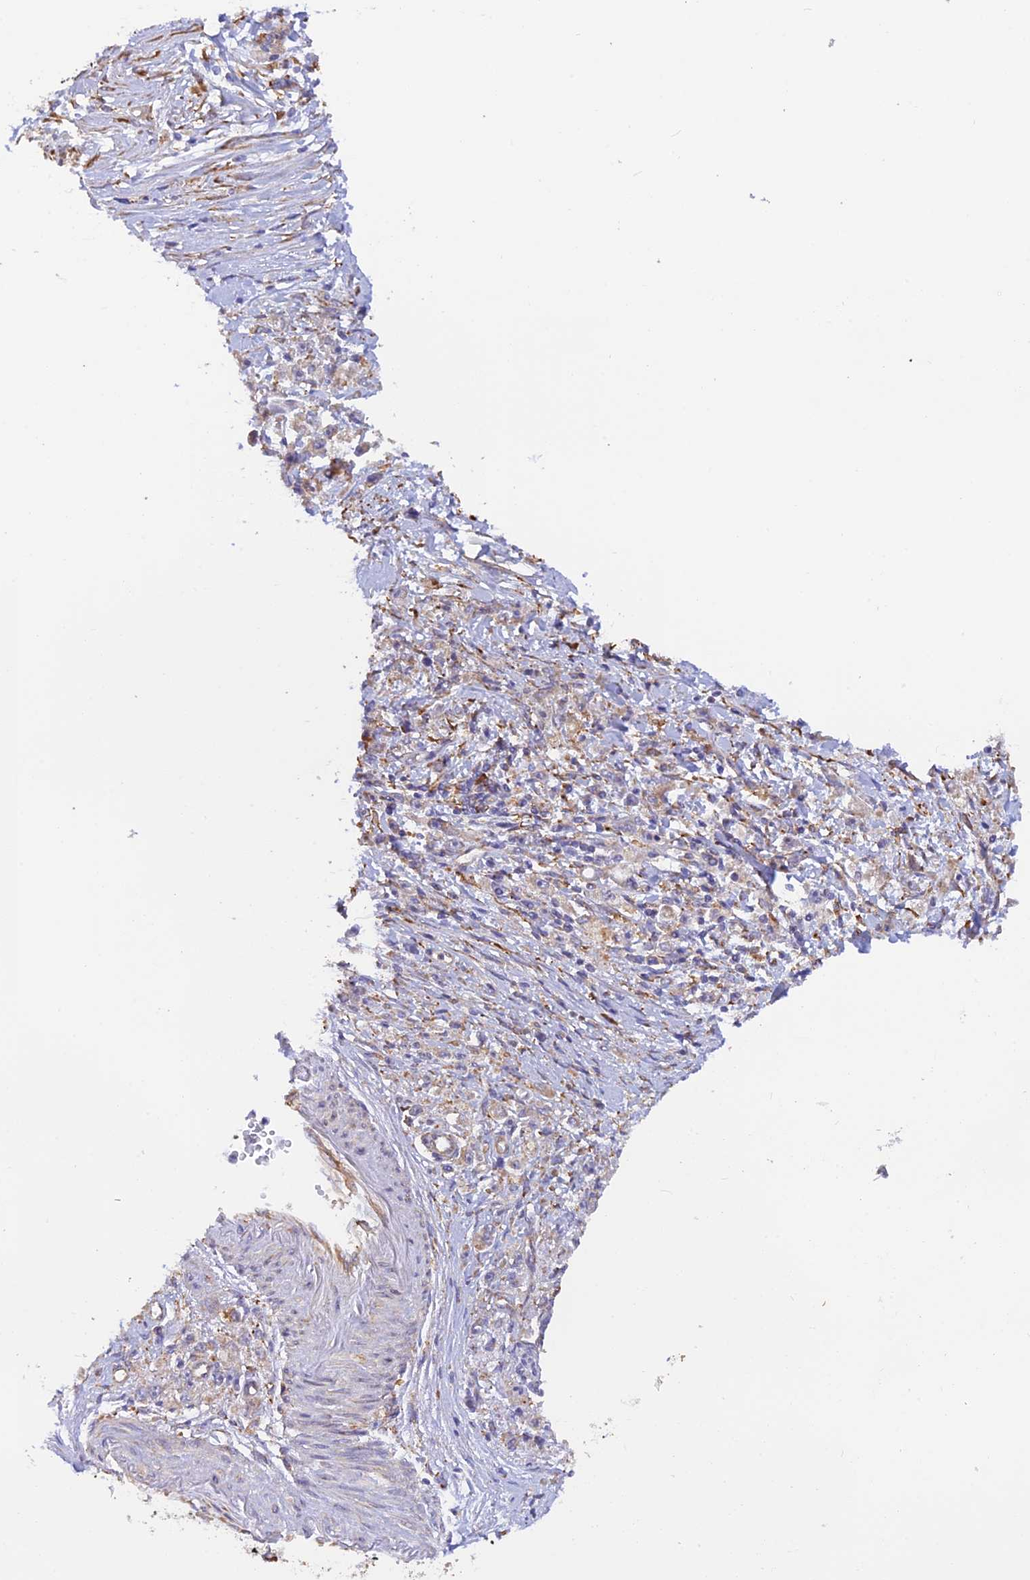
{"staining": {"intensity": "weak", "quantity": "<25%", "location": "cytoplasmic/membranous"}, "tissue": "stomach cancer", "cell_type": "Tumor cells", "image_type": "cancer", "snomed": [{"axis": "morphology", "description": "Adenocarcinoma, NOS"}, {"axis": "topography", "description": "Stomach"}], "caption": "A high-resolution histopathology image shows immunohistochemistry staining of stomach cancer (adenocarcinoma), which exhibits no significant positivity in tumor cells. The staining is performed using DAB (3,3'-diaminobenzidine) brown chromogen with nuclei counter-stained in using hematoxylin.", "gene": "RPL5", "patient": {"sex": "female", "age": 59}}